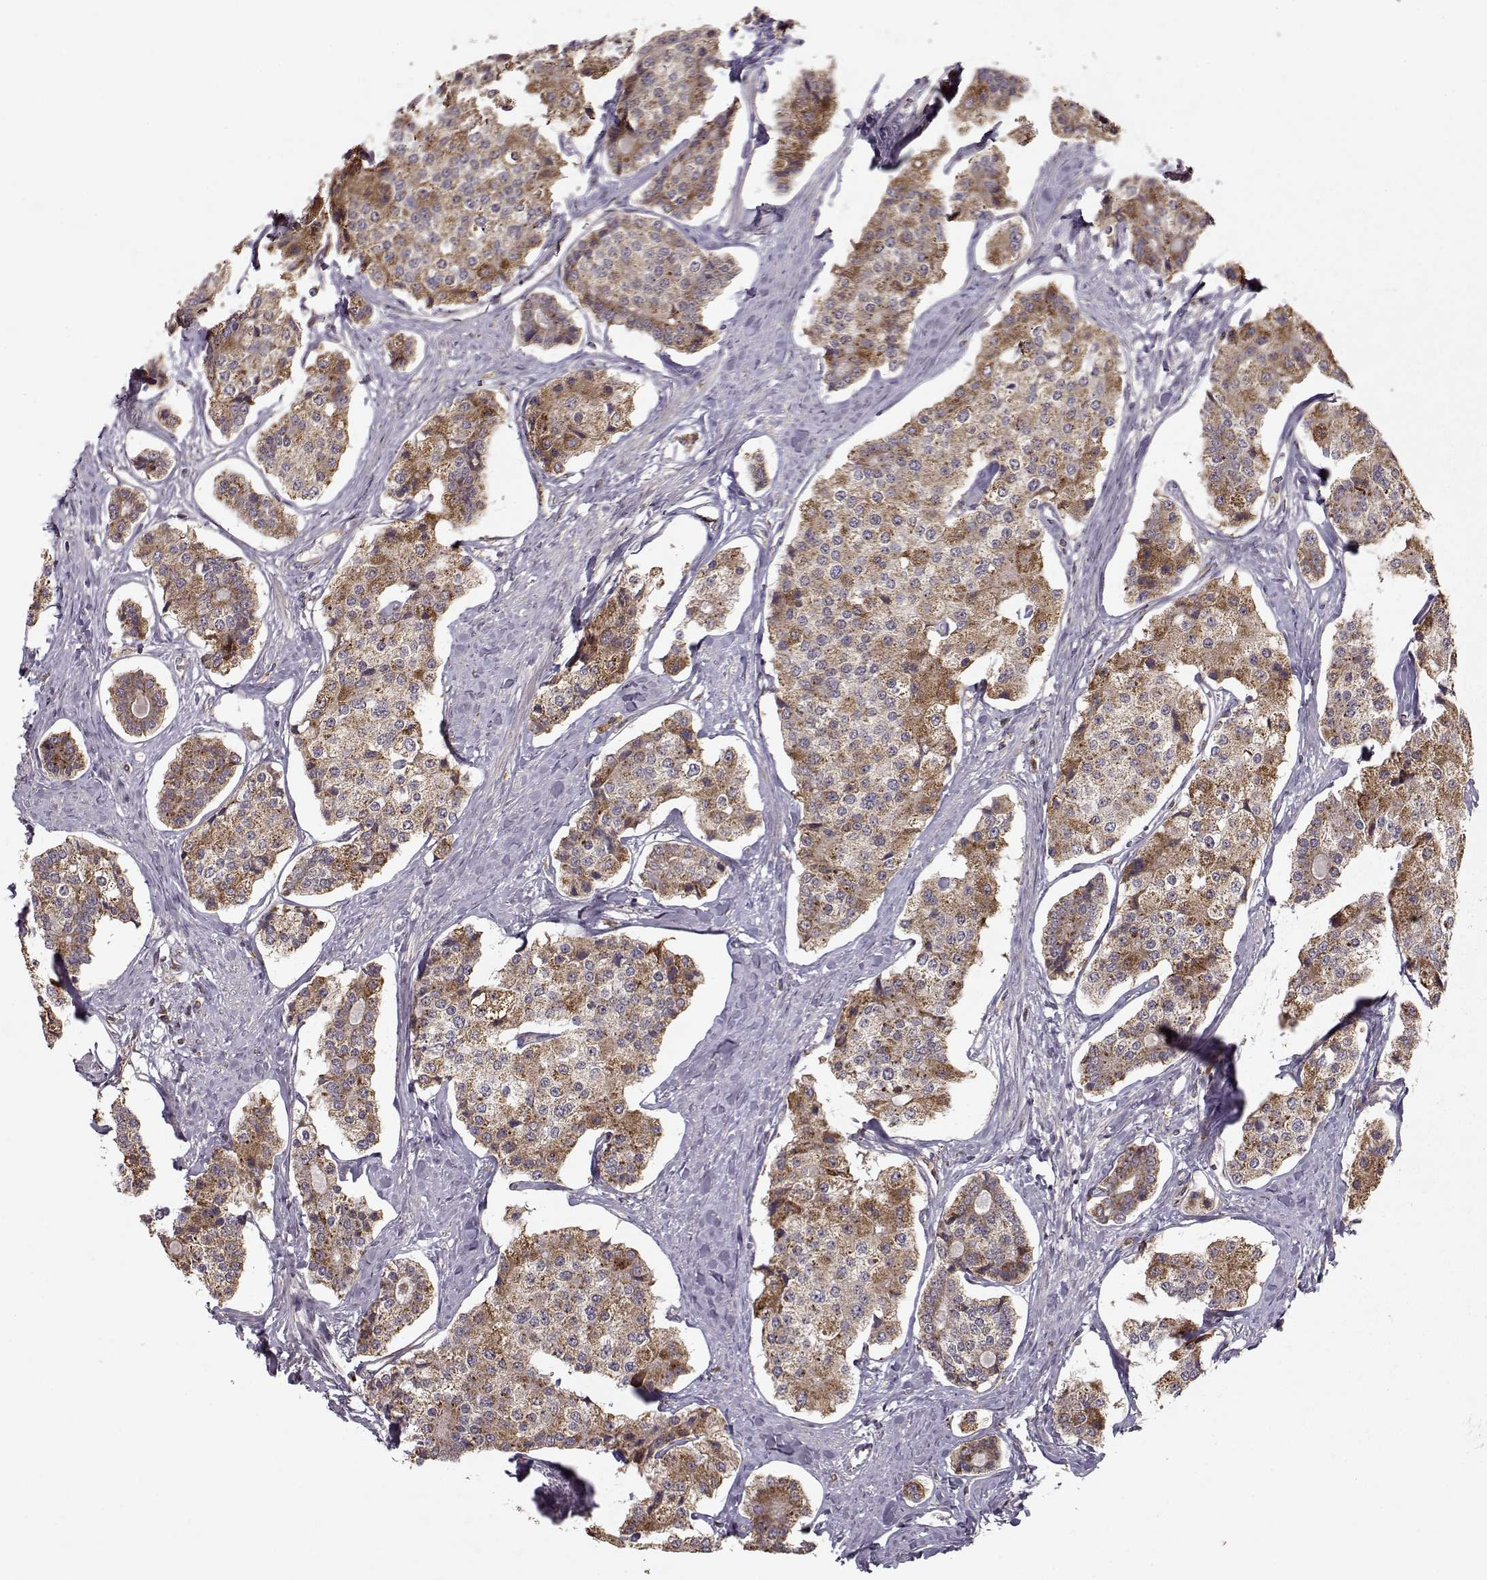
{"staining": {"intensity": "moderate", "quantity": ">75%", "location": "cytoplasmic/membranous"}, "tissue": "carcinoid", "cell_type": "Tumor cells", "image_type": "cancer", "snomed": [{"axis": "morphology", "description": "Carcinoid, malignant, NOS"}, {"axis": "topography", "description": "Small intestine"}], "caption": "Carcinoid stained for a protein (brown) reveals moderate cytoplasmic/membranous positive positivity in approximately >75% of tumor cells.", "gene": "CMTM3", "patient": {"sex": "female", "age": 65}}